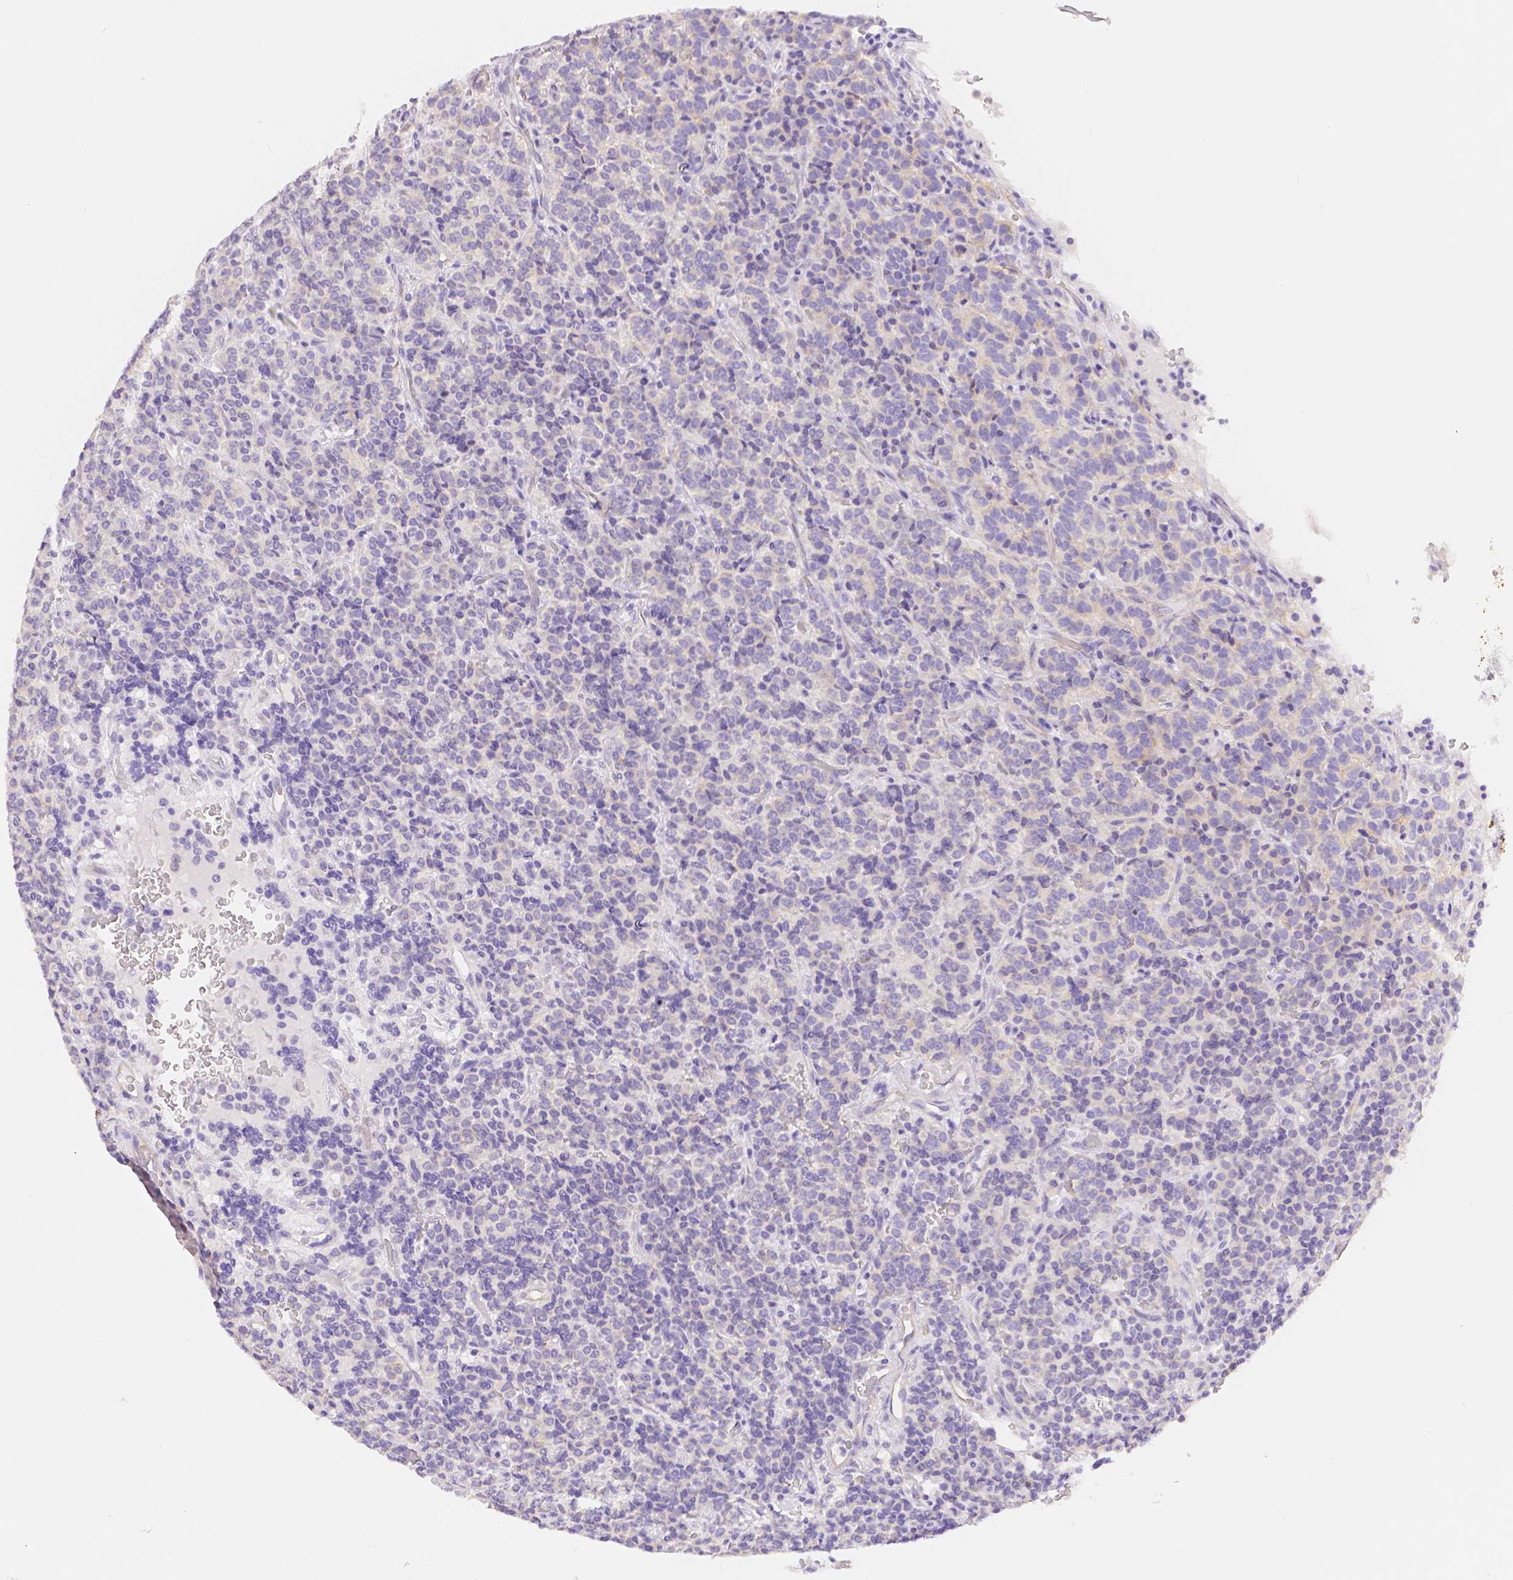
{"staining": {"intensity": "negative", "quantity": "none", "location": "none"}, "tissue": "carcinoid", "cell_type": "Tumor cells", "image_type": "cancer", "snomed": [{"axis": "morphology", "description": "Carcinoid, malignant, NOS"}, {"axis": "topography", "description": "Pancreas"}], "caption": "Tumor cells show no significant protein positivity in carcinoid (malignant).", "gene": "SLC27A5", "patient": {"sex": "male", "age": 36}}